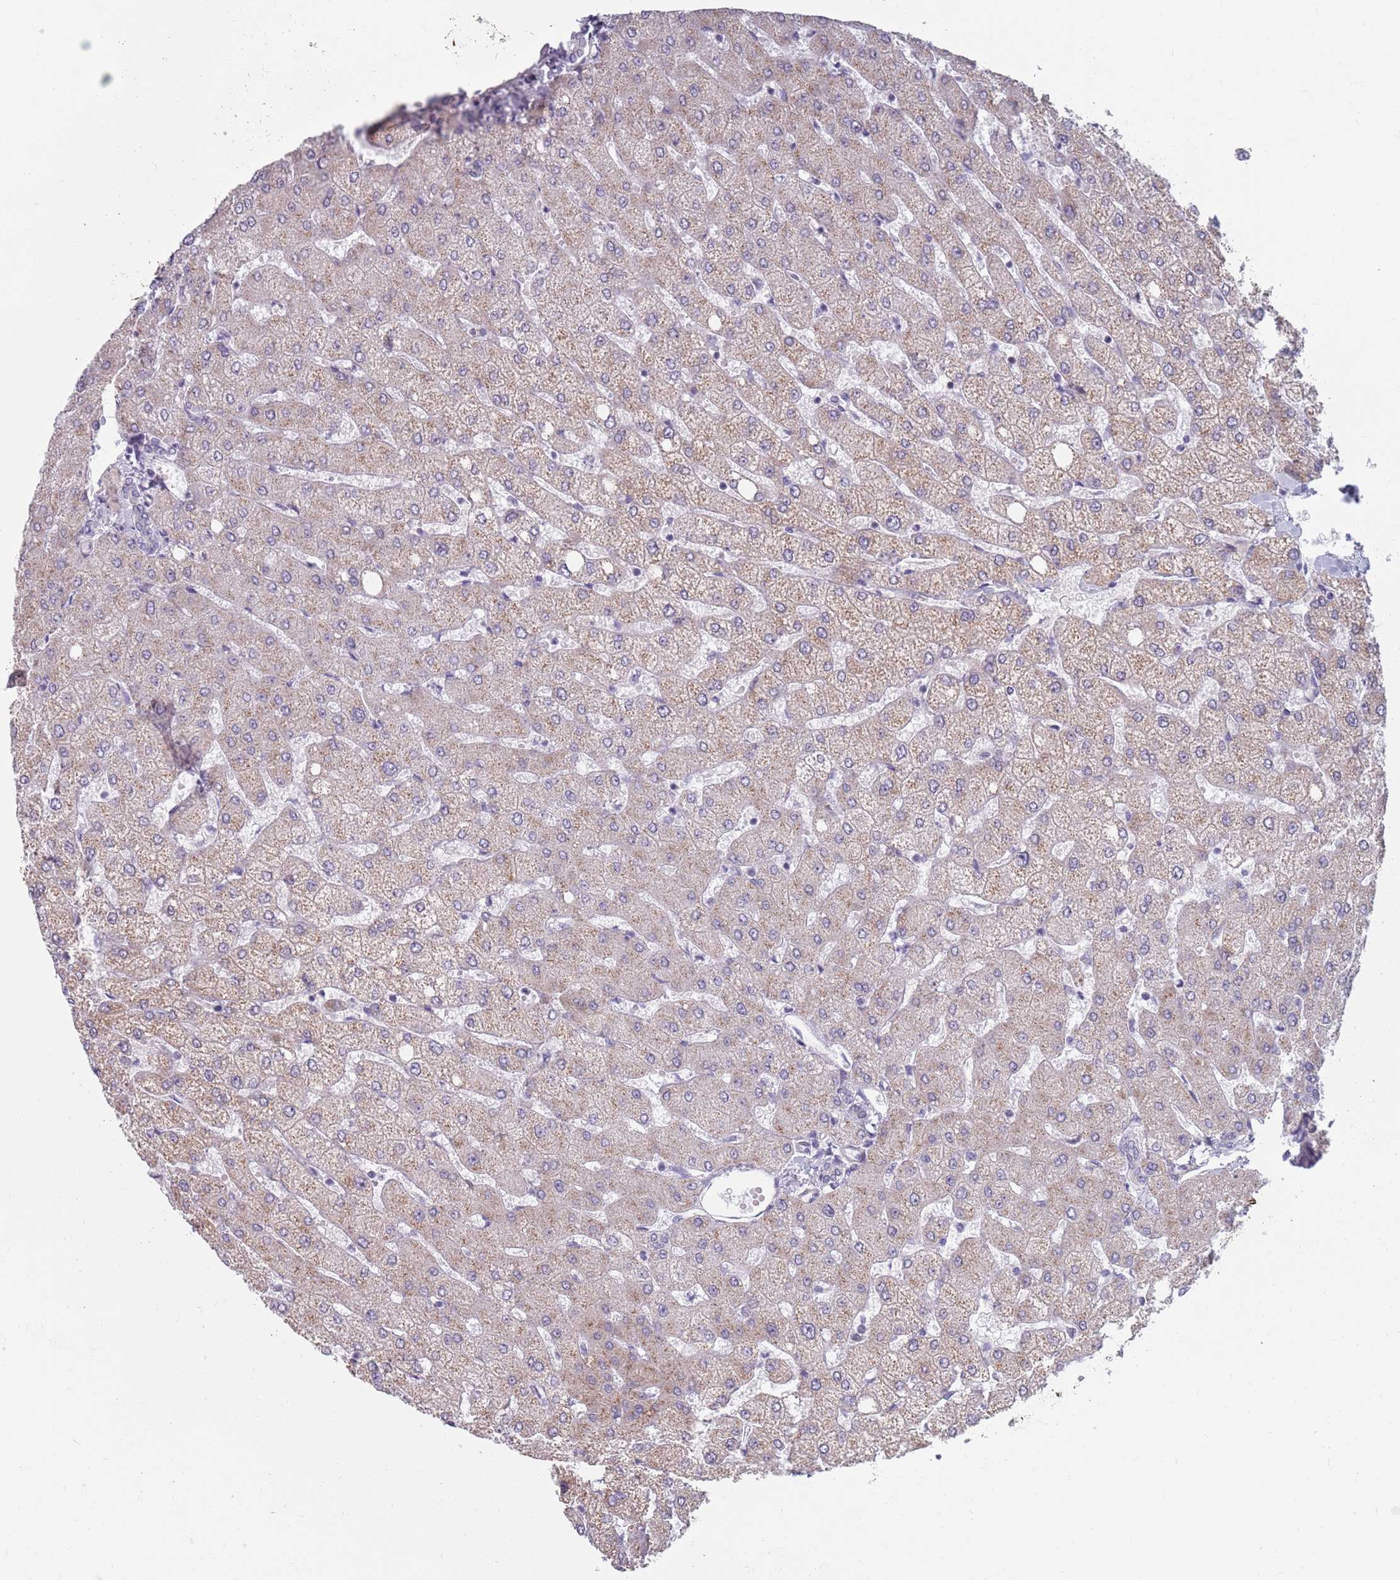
{"staining": {"intensity": "negative", "quantity": "none", "location": "none"}, "tissue": "liver", "cell_type": "Cholangiocytes", "image_type": "normal", "snomed": [{"axis": "morphology", "description": "Normal tissue, NOS"}, {"axis": "topography", "description": "Liver"}], "caption": "This is a photomicrograph of IHC staining of unremarkable liver, which shows no expression in cholangiocytes. (Brightfield microscopy of DAB IHC at high magnification).", "gene": "ZKSCAN2", "patient": {"sex": "female", "age": 54}}